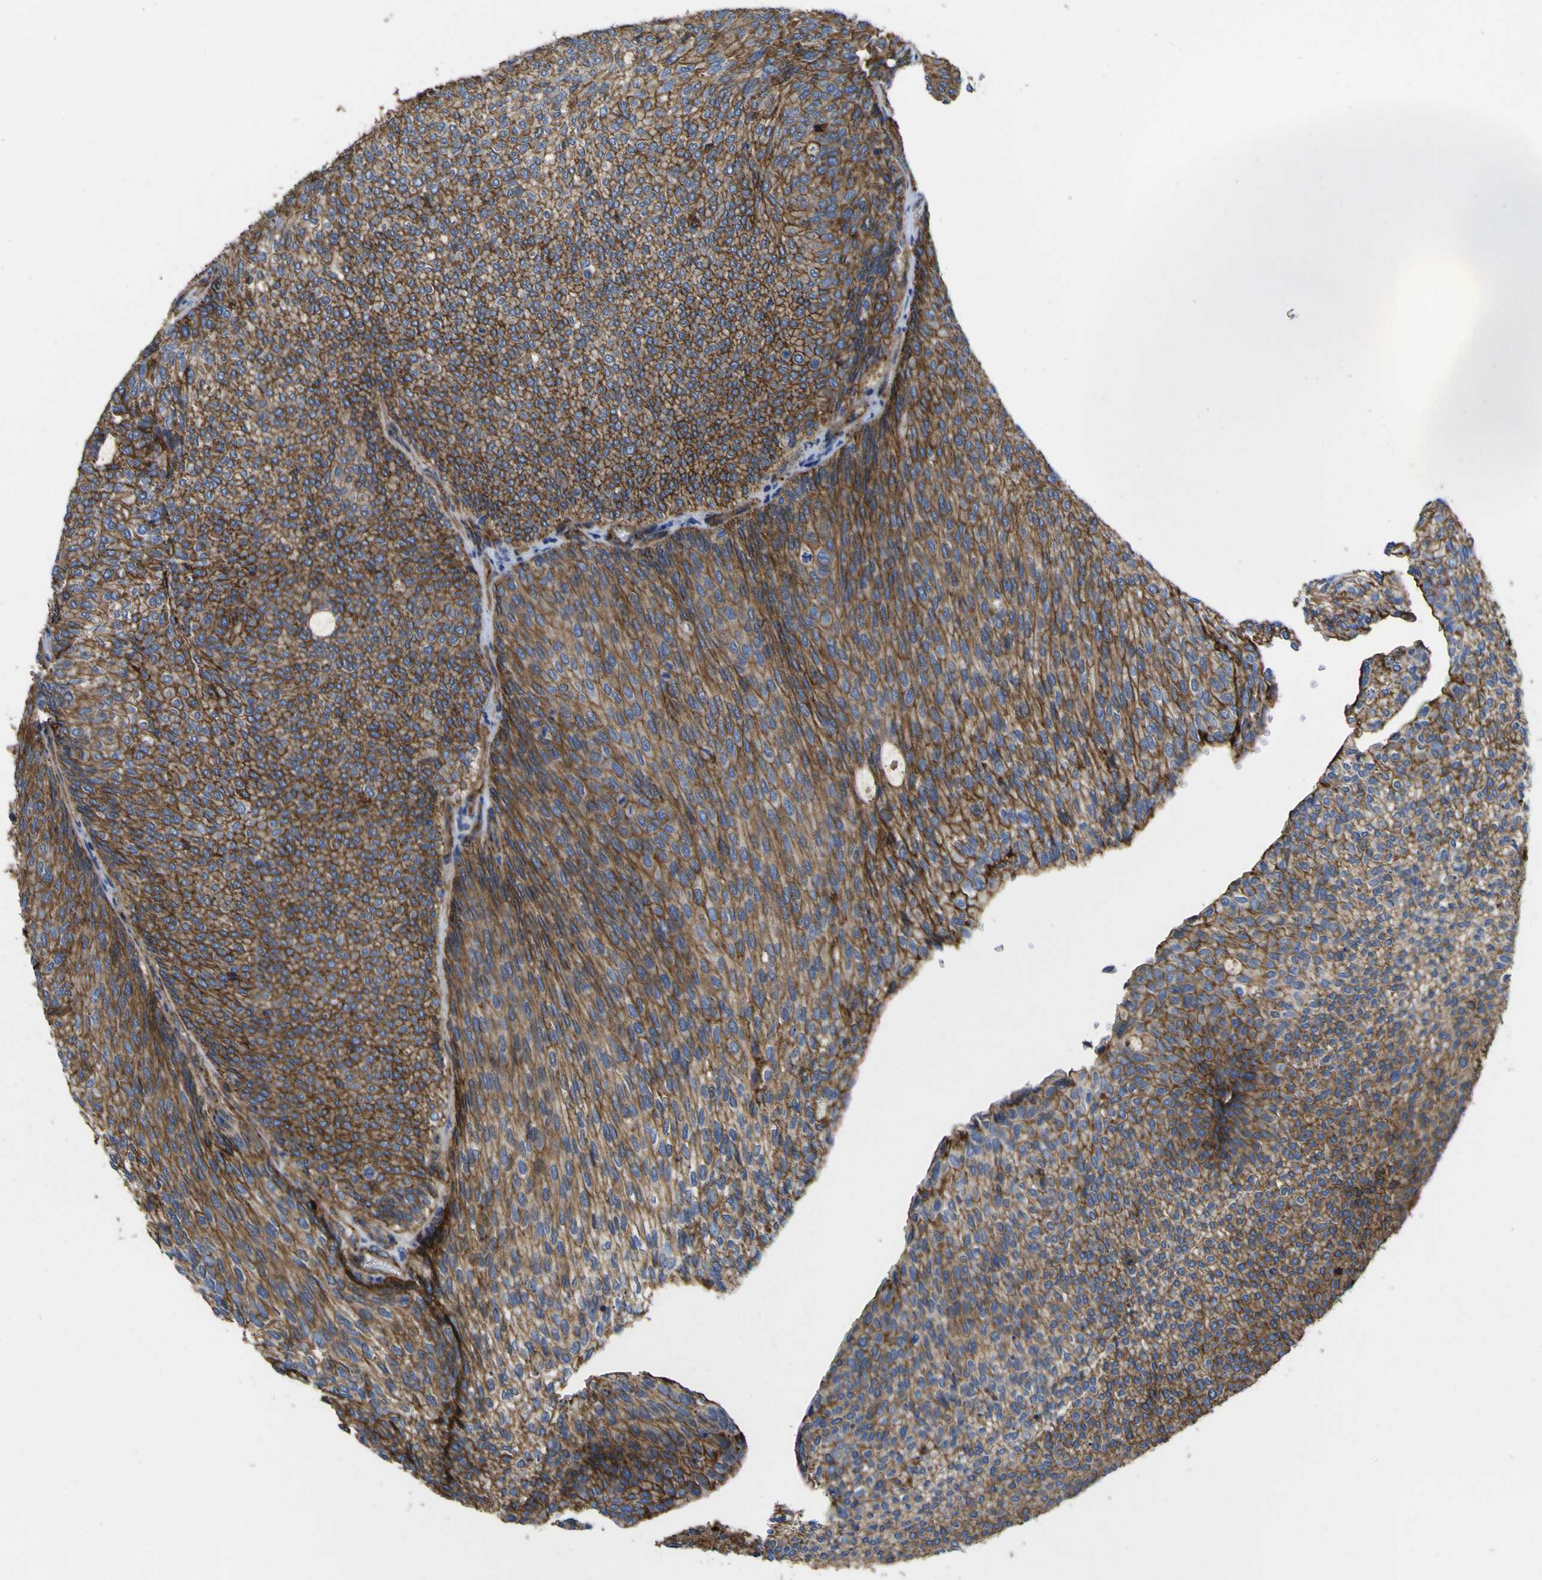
{"staining": {"intensity": "moderate", "quantity": ">75%", "location": "cytoplasmic/membranous"}, "tissue": "urothelial cancer", "cell_type": "Tumor cells", "image_type": "cancer", "snomed": [{"axis": "morphology", "description": "Urothelial carcinoma, Low grade"}, {"axis": "topography", "description": "Urinary bladder"}], "caption": "This histopathology image displays immunohistochemistry staining of human urothelial cancer, with medium moderate cytoplasmic/membranous positivity in about >75% of tumor cells.", "gene": "CD151", "patient": {"sex": "female", "age": 79}}